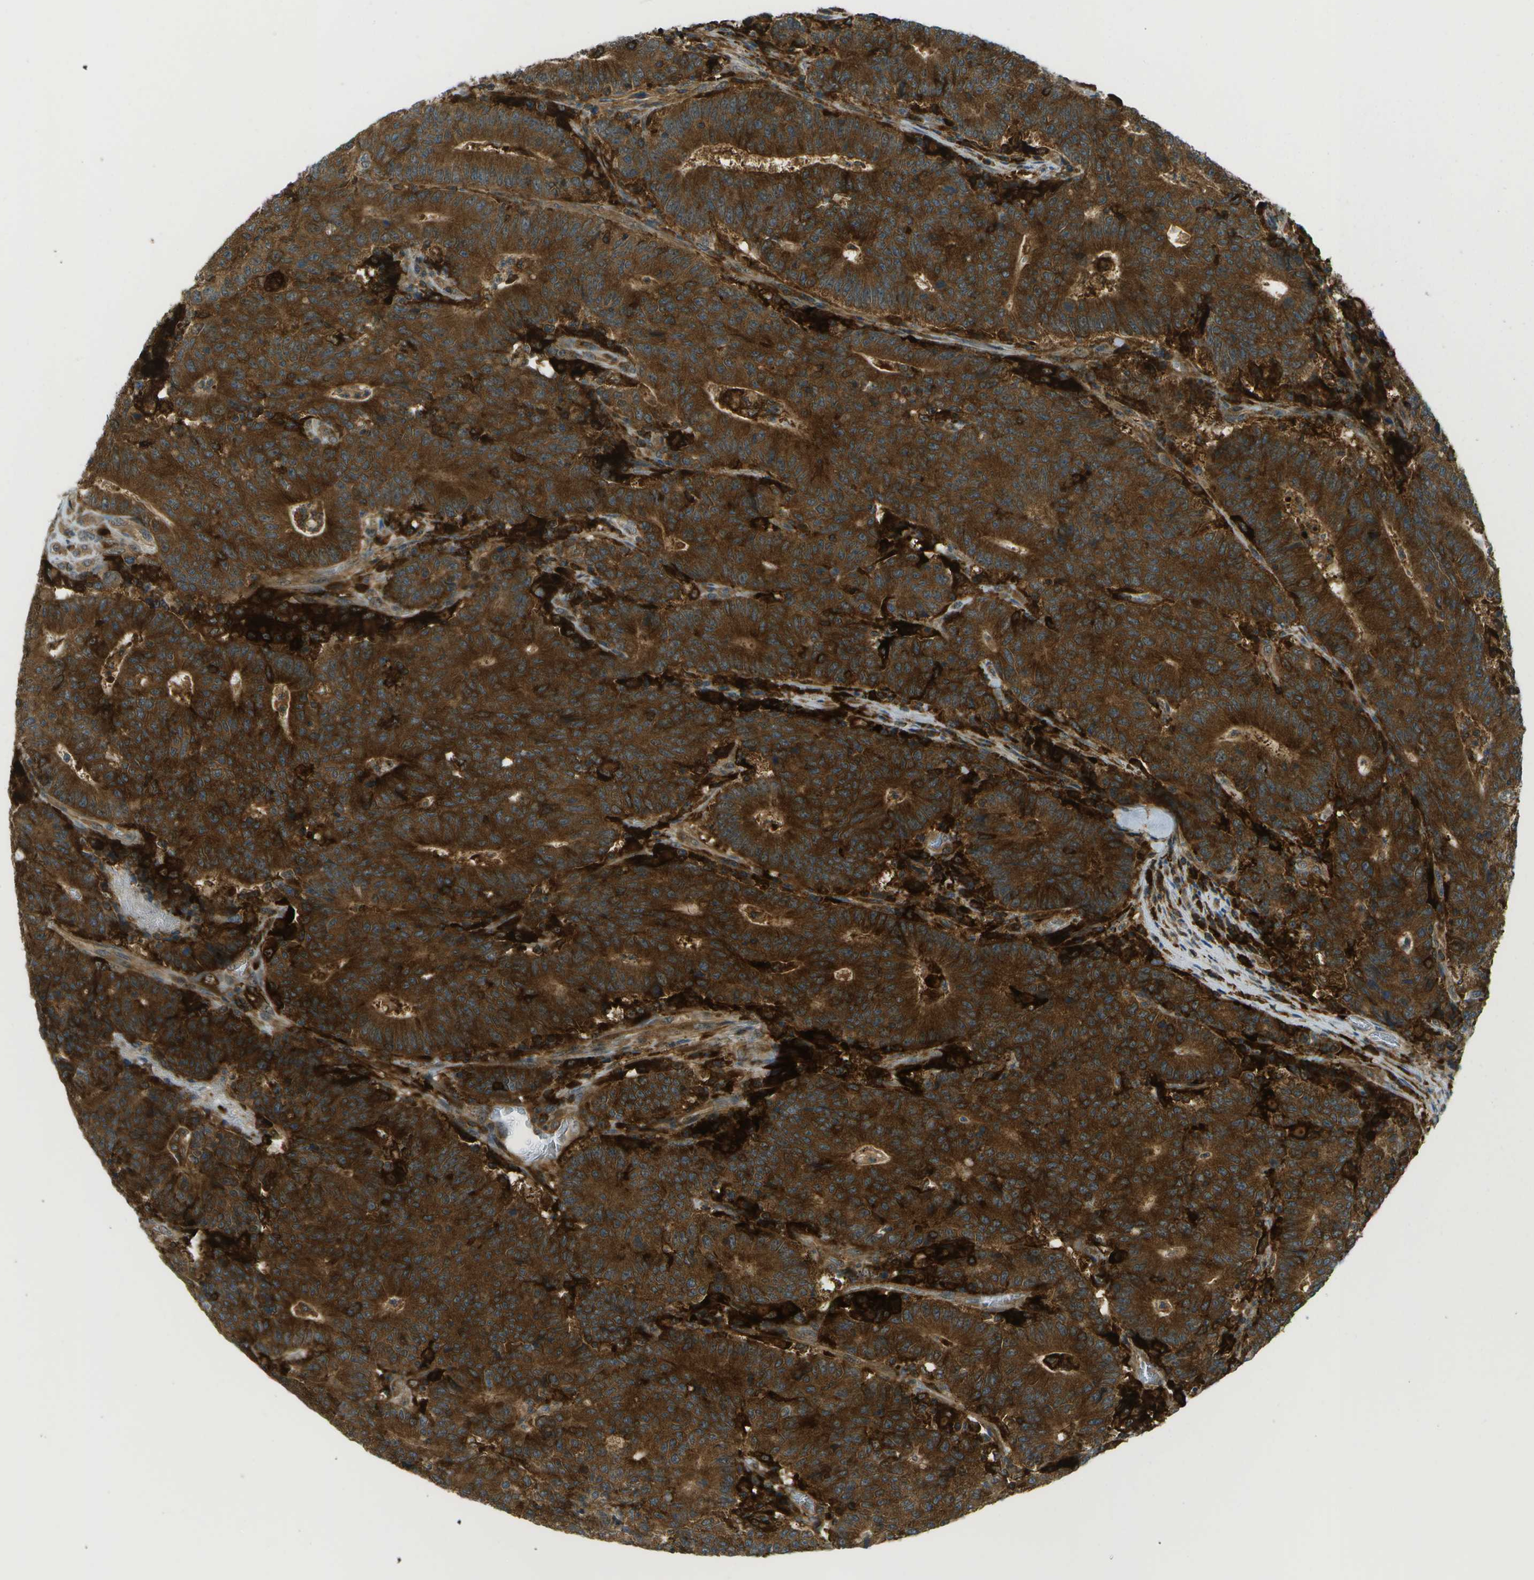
{"staining": {"intensity": "moderate", "quantity": ">75%", "location": "cytoplasmic/membranous"}, "tissue": "colorectal cancer", "cell_type": "Tumor cells", "image_type": "cancer", "snomed": [{"axis": "morphology", "description": "Normal tissue, NOS"}, {"axis": "morphology", "description": "Adenocarcinoma, NOS"}, {"axis": "topography", "description": "Colon"}], "caption": "Colorectal cancer was stained to show a protein in brown. There is medium levels of moderate cytoplasmic/membranous staining in approximately >75% of tumor cells.", "gene": "TMTC1", "patient": {"sex": "female", "age": 75}}